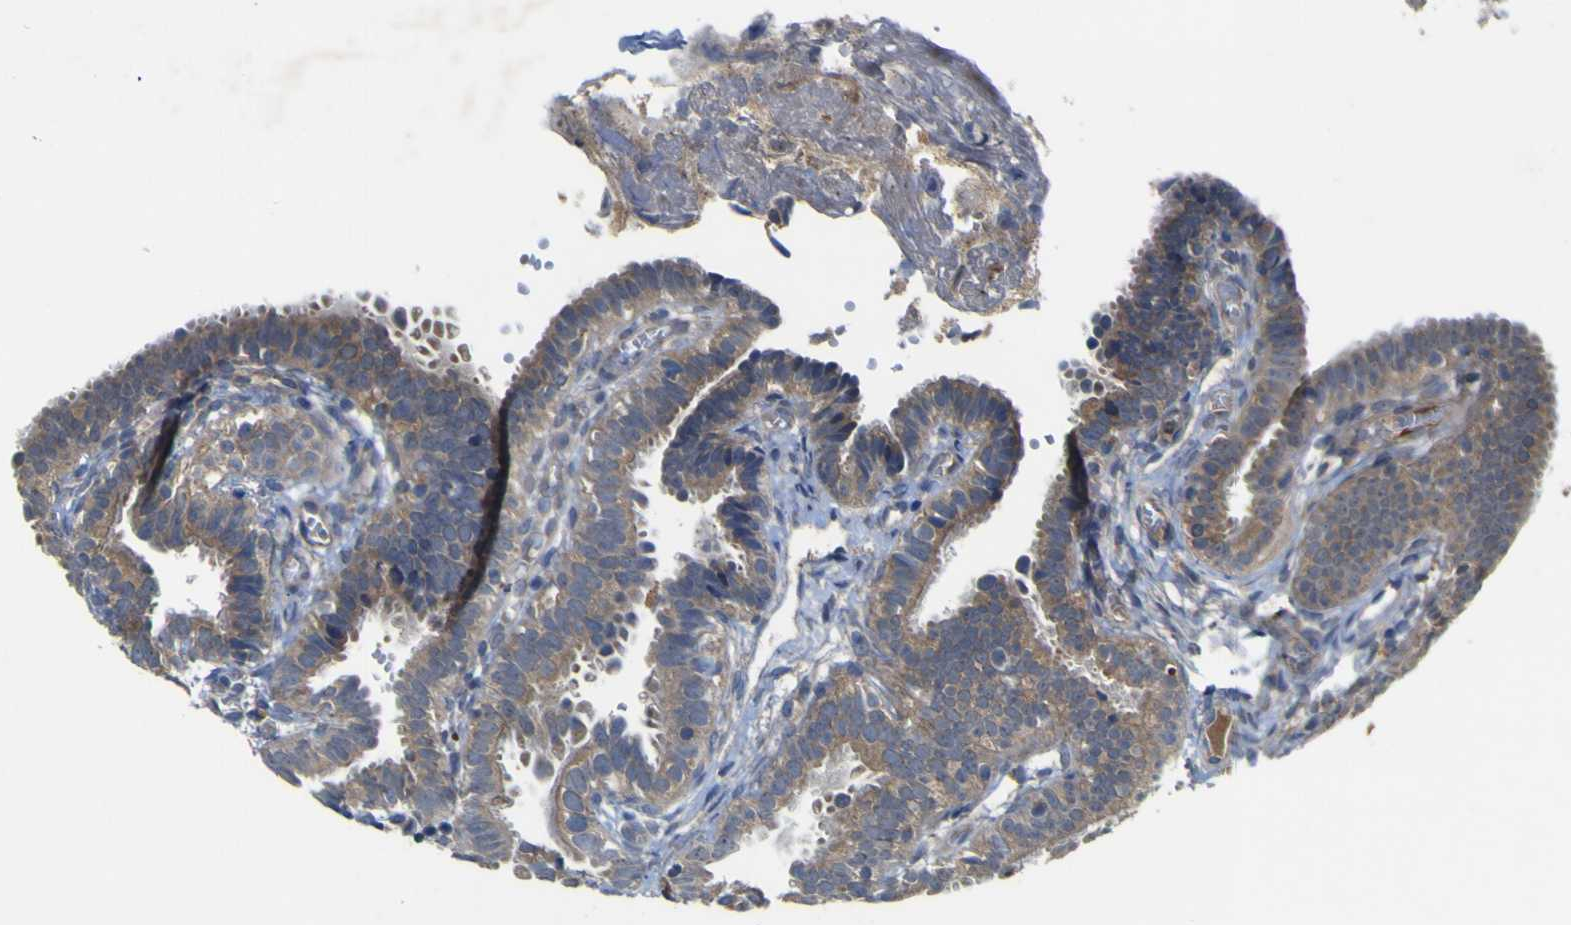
{"staining": {"intensity": "moderate", "quantity": ">75%", "location": "cytoplasmic/membranous"}, "tissue": "fallopian tube", "cell_type": "Glandular cells", "image_type": "normal", "snomed": [{"axis": "morphology", "description": "Normal tissue, NOS"}, {"axis": "topography", "description": "Fallopian tube"}, {"axis": "topography", "description": "Placenta"}], "caption": "Immunohistochemistry (DAB) staining of unremarkable fallopian tube reveals moderate cytoplasmic/membranous protein positivity in approximately >75% of glandular cells.", "gene": "IRAK2", "patient": {"sex": "female", "age": 34}}